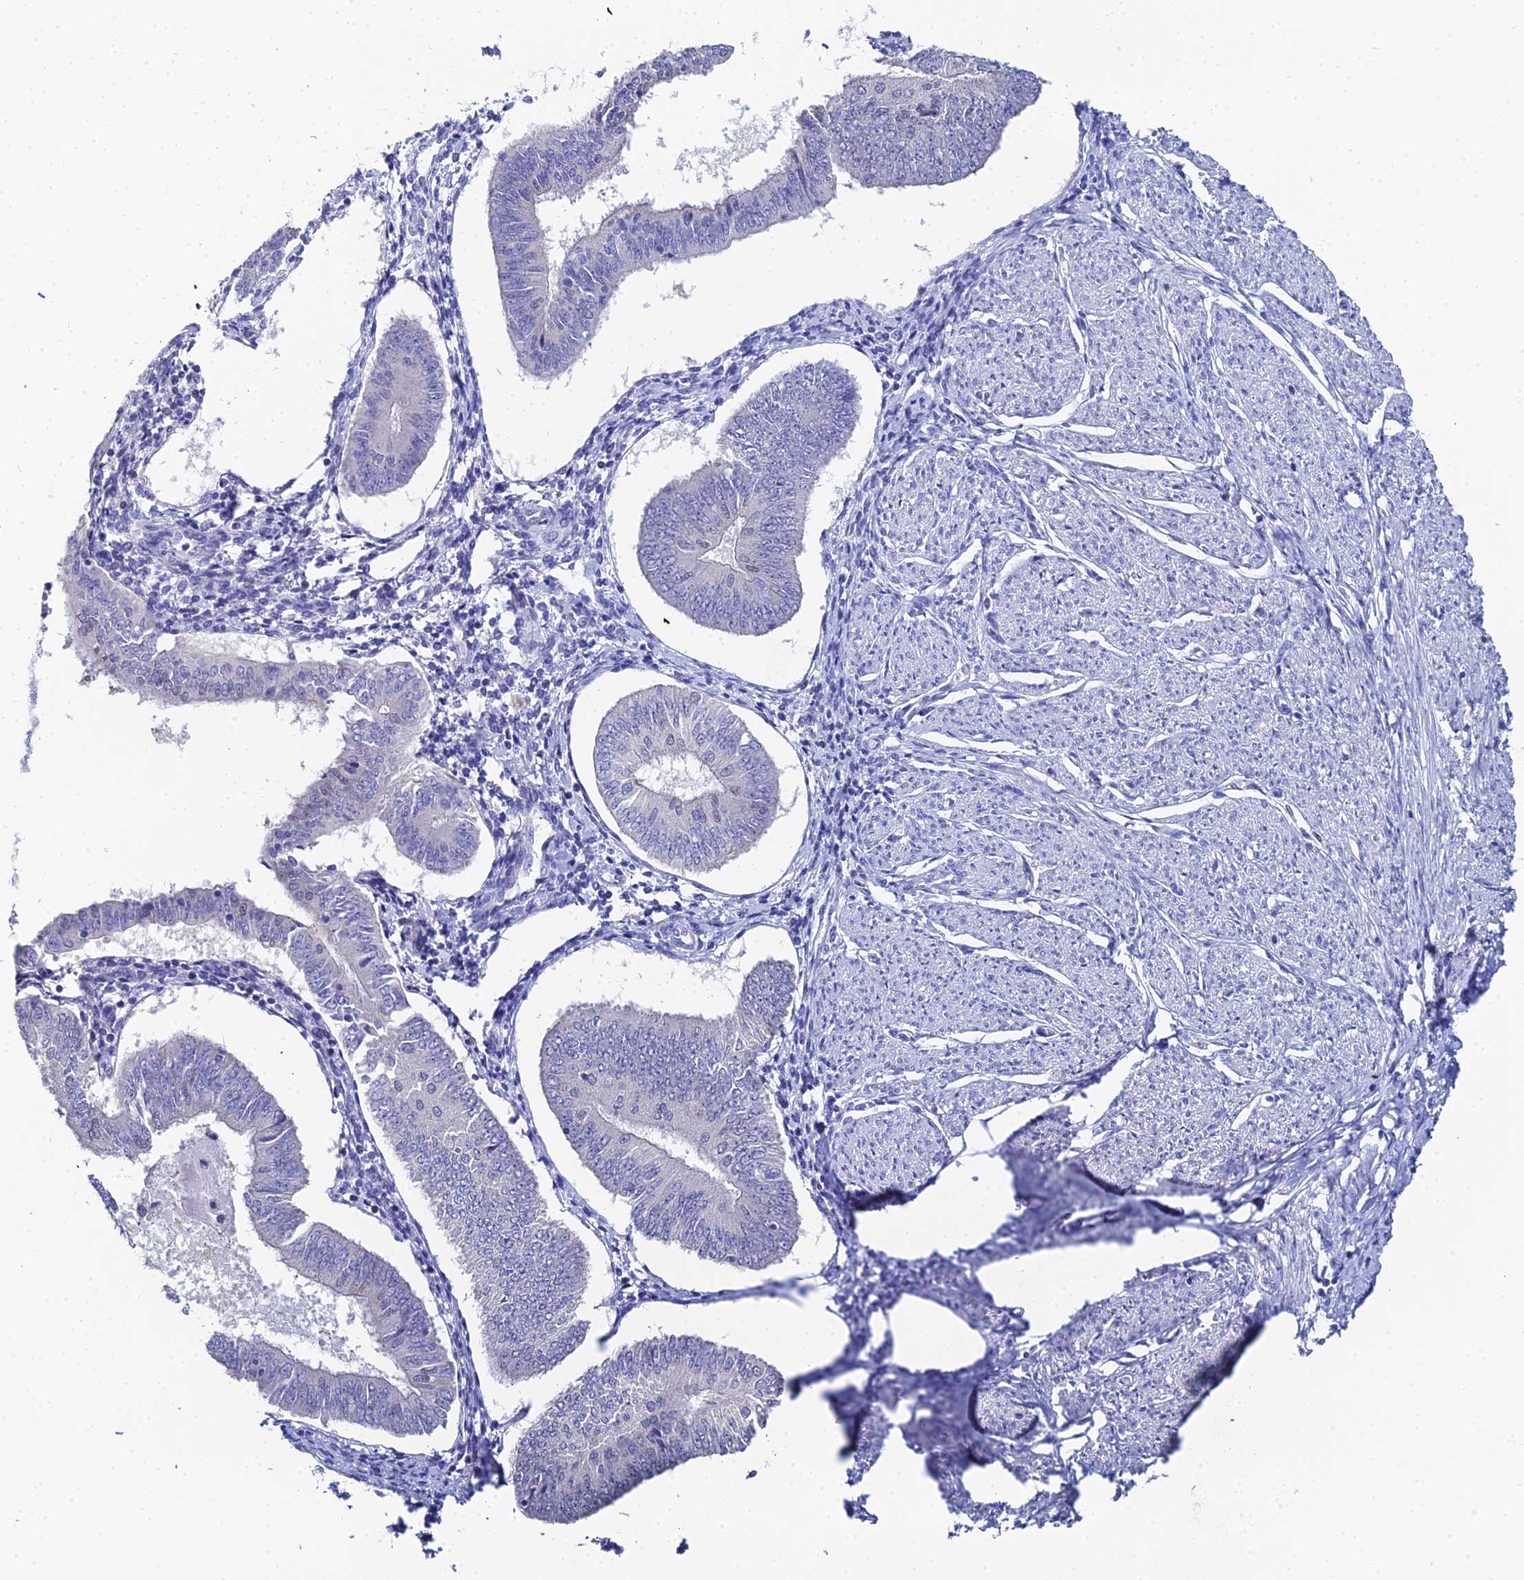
{"staining": {"intensity": "negative", "quantity": "none", "location": "none"}, "tissue": "endometrial cancer", "cell_type": "Tumor cells", "image_type": "cancer", "snomed": [{"axis": "morphology", "description": "Adenocarcinoma, NOS"}, {"axis": "topography", "description": "Endometrium"}], "caption": "Tumor cells are negative for protein expression in human endometrial cancer (adenocarcinoma).", "gene": "OCM", "patient": {"sex": "female", "age": 58}}